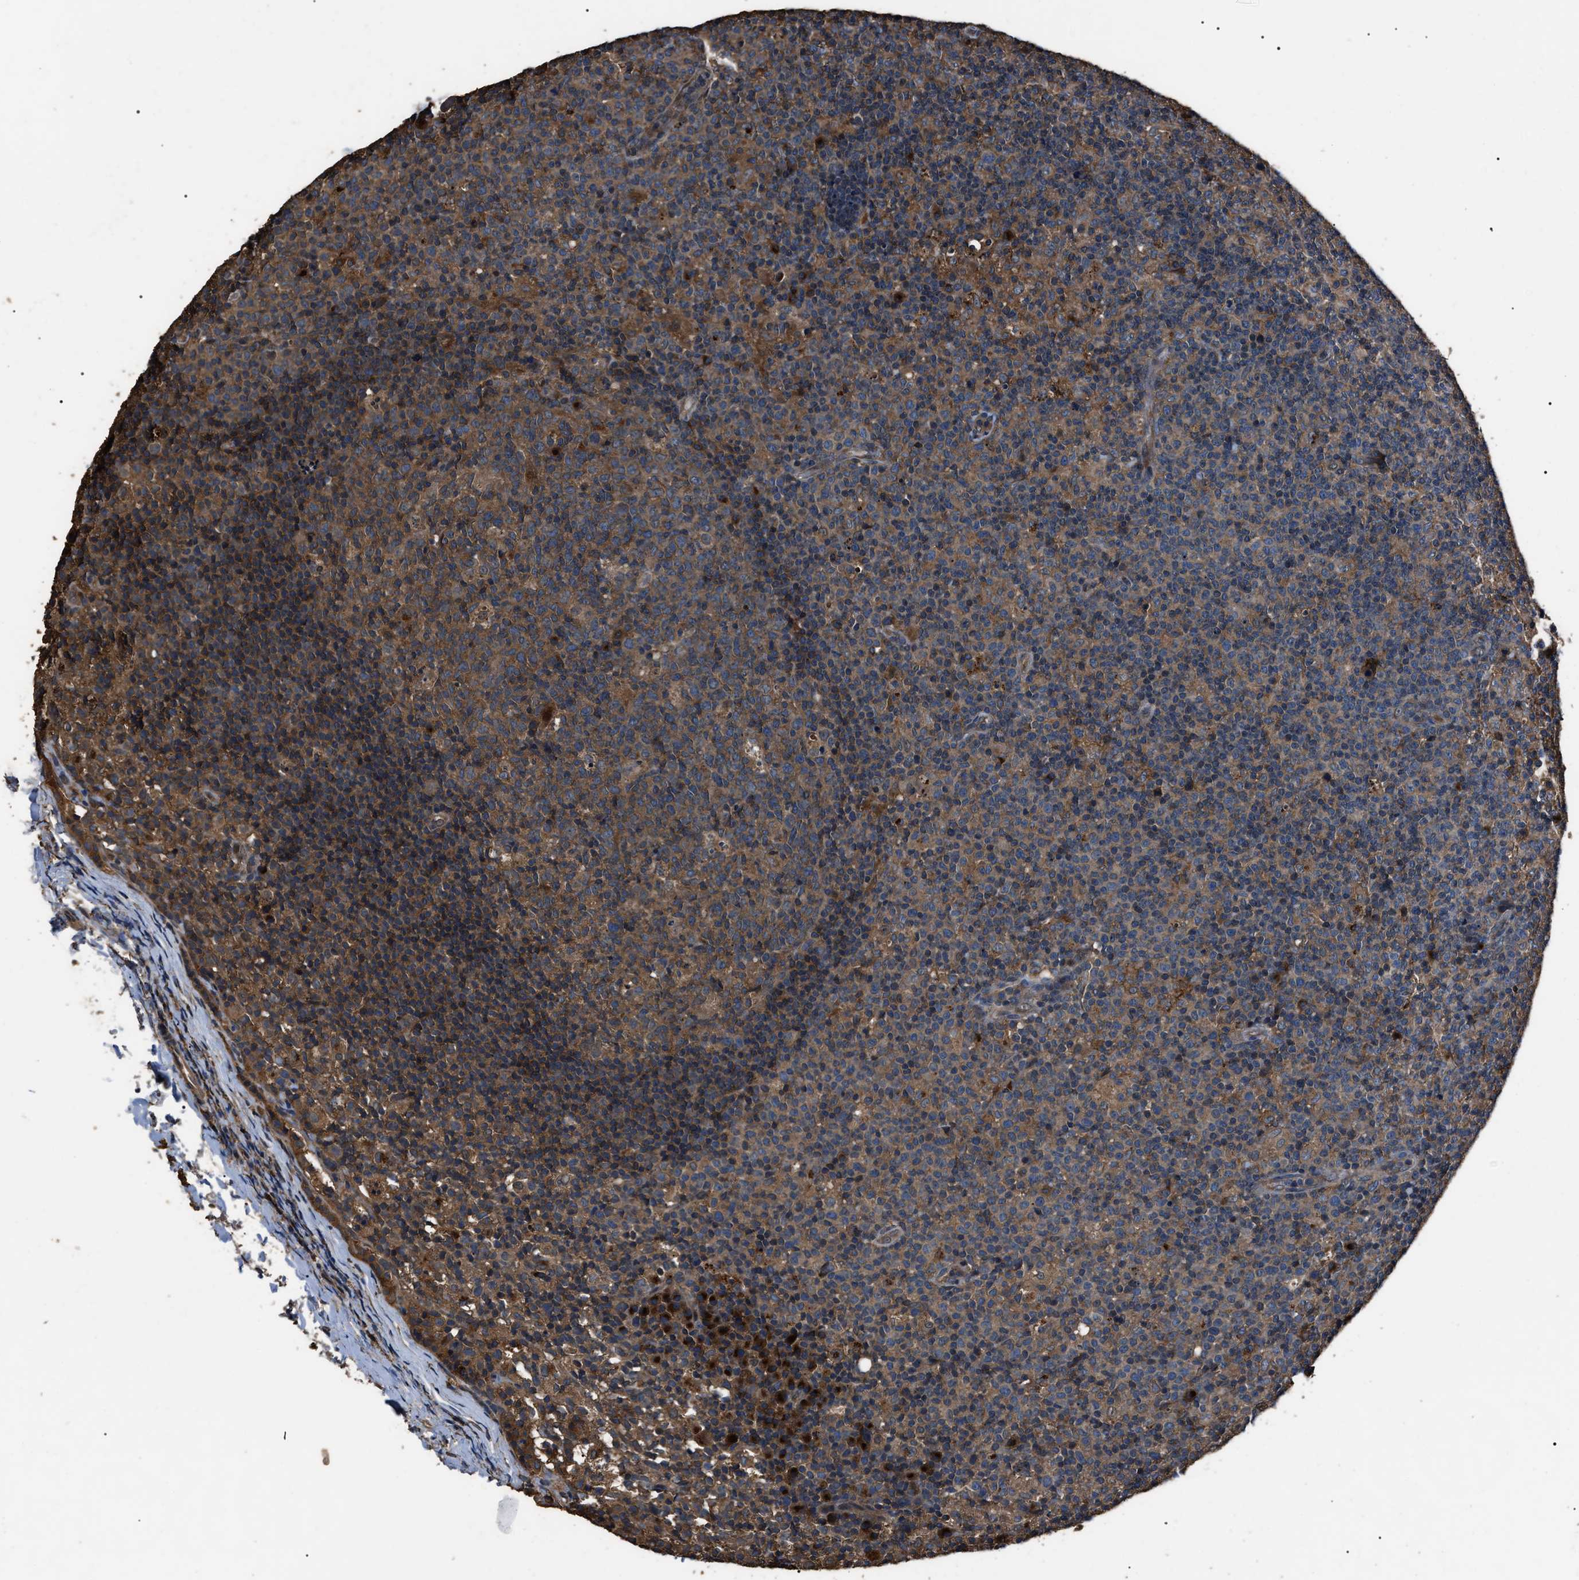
{"staining": {"intensity": "moderate", "quantity": ">75%", "location": "cytoplasmic/membranous"}, "tissue": "lymph node", "cell_type": "Germinal center cells", "image_type": "normal", "snomed": [{"axis": "morphology", "description": "Normal tissue, NOS"}, {"axis": "morphology", "description": "Inflammation, NOS"}, {"axis": "topography", "description": "Lymph node"}], "caption": "High-magnification brightfield microscopy of normal lymph node stained with DAB (brown) and counterstained with hematoxylin (blue). germinal center cells exhibit moderate cytoplasmic/membranous positivity is appreciated in about>75% of cells.", "gene": "RNF216", "patient": {"sex": "male", "age": 55}}